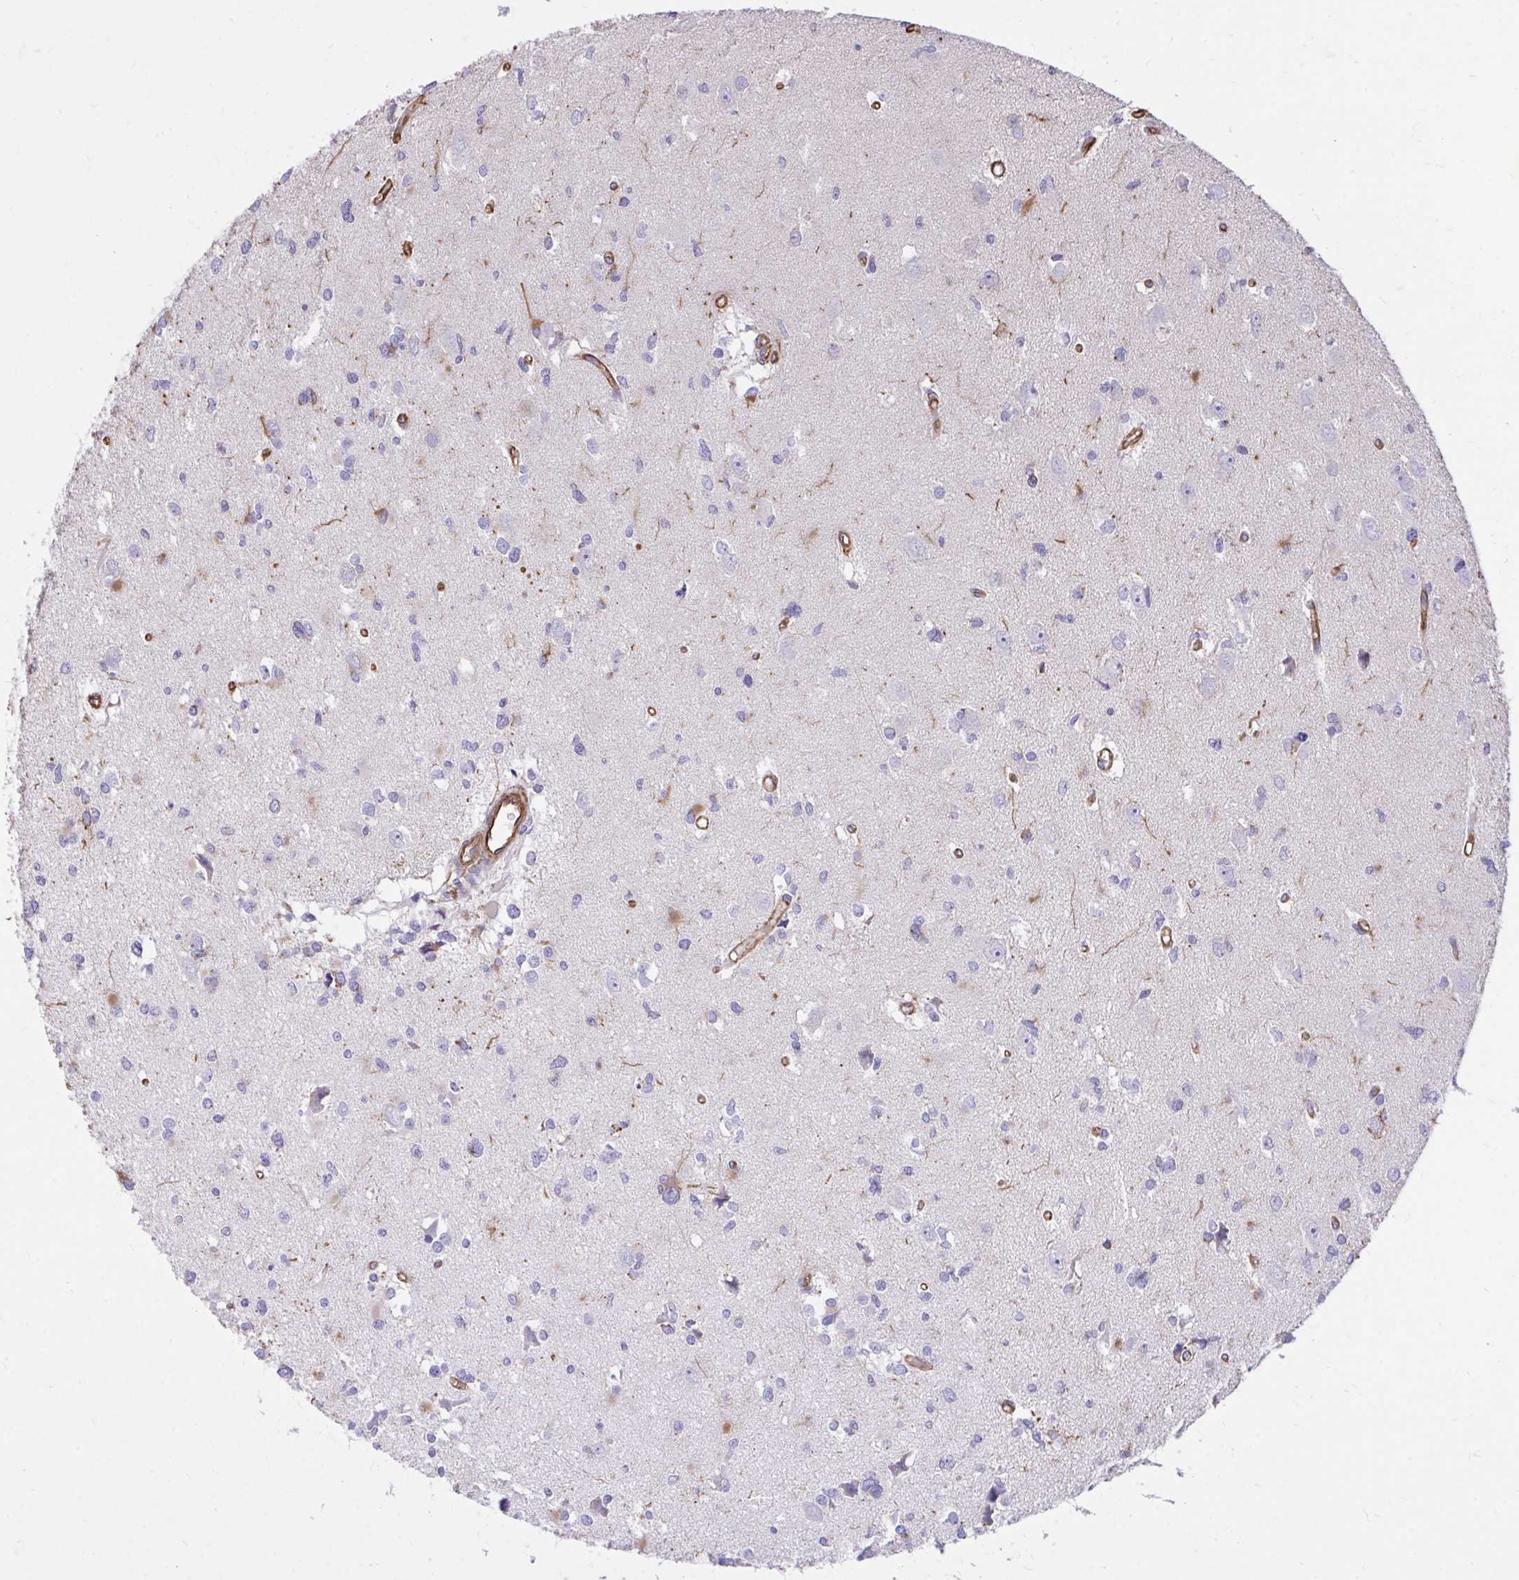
{"staining": {"intensity": "negative", "quantity": "none", "location": "none"}, "tissue": "glioma", "cell_type": "Tumor cells", "image_type": "cancer", "snomed": [{"axis": "morphology", "description": "Glioma, malignant, High grade"}, {"axis": "topography", "description": "Brain"}], "caption": "High magnification brightfield microscopy of glioma stained with DAB (brown) and counterstained with hematoxylin (blue): tumor cells show no significant positivity.", "gene": "RNF103", "patient": {"sex": "male", "age": 23}}